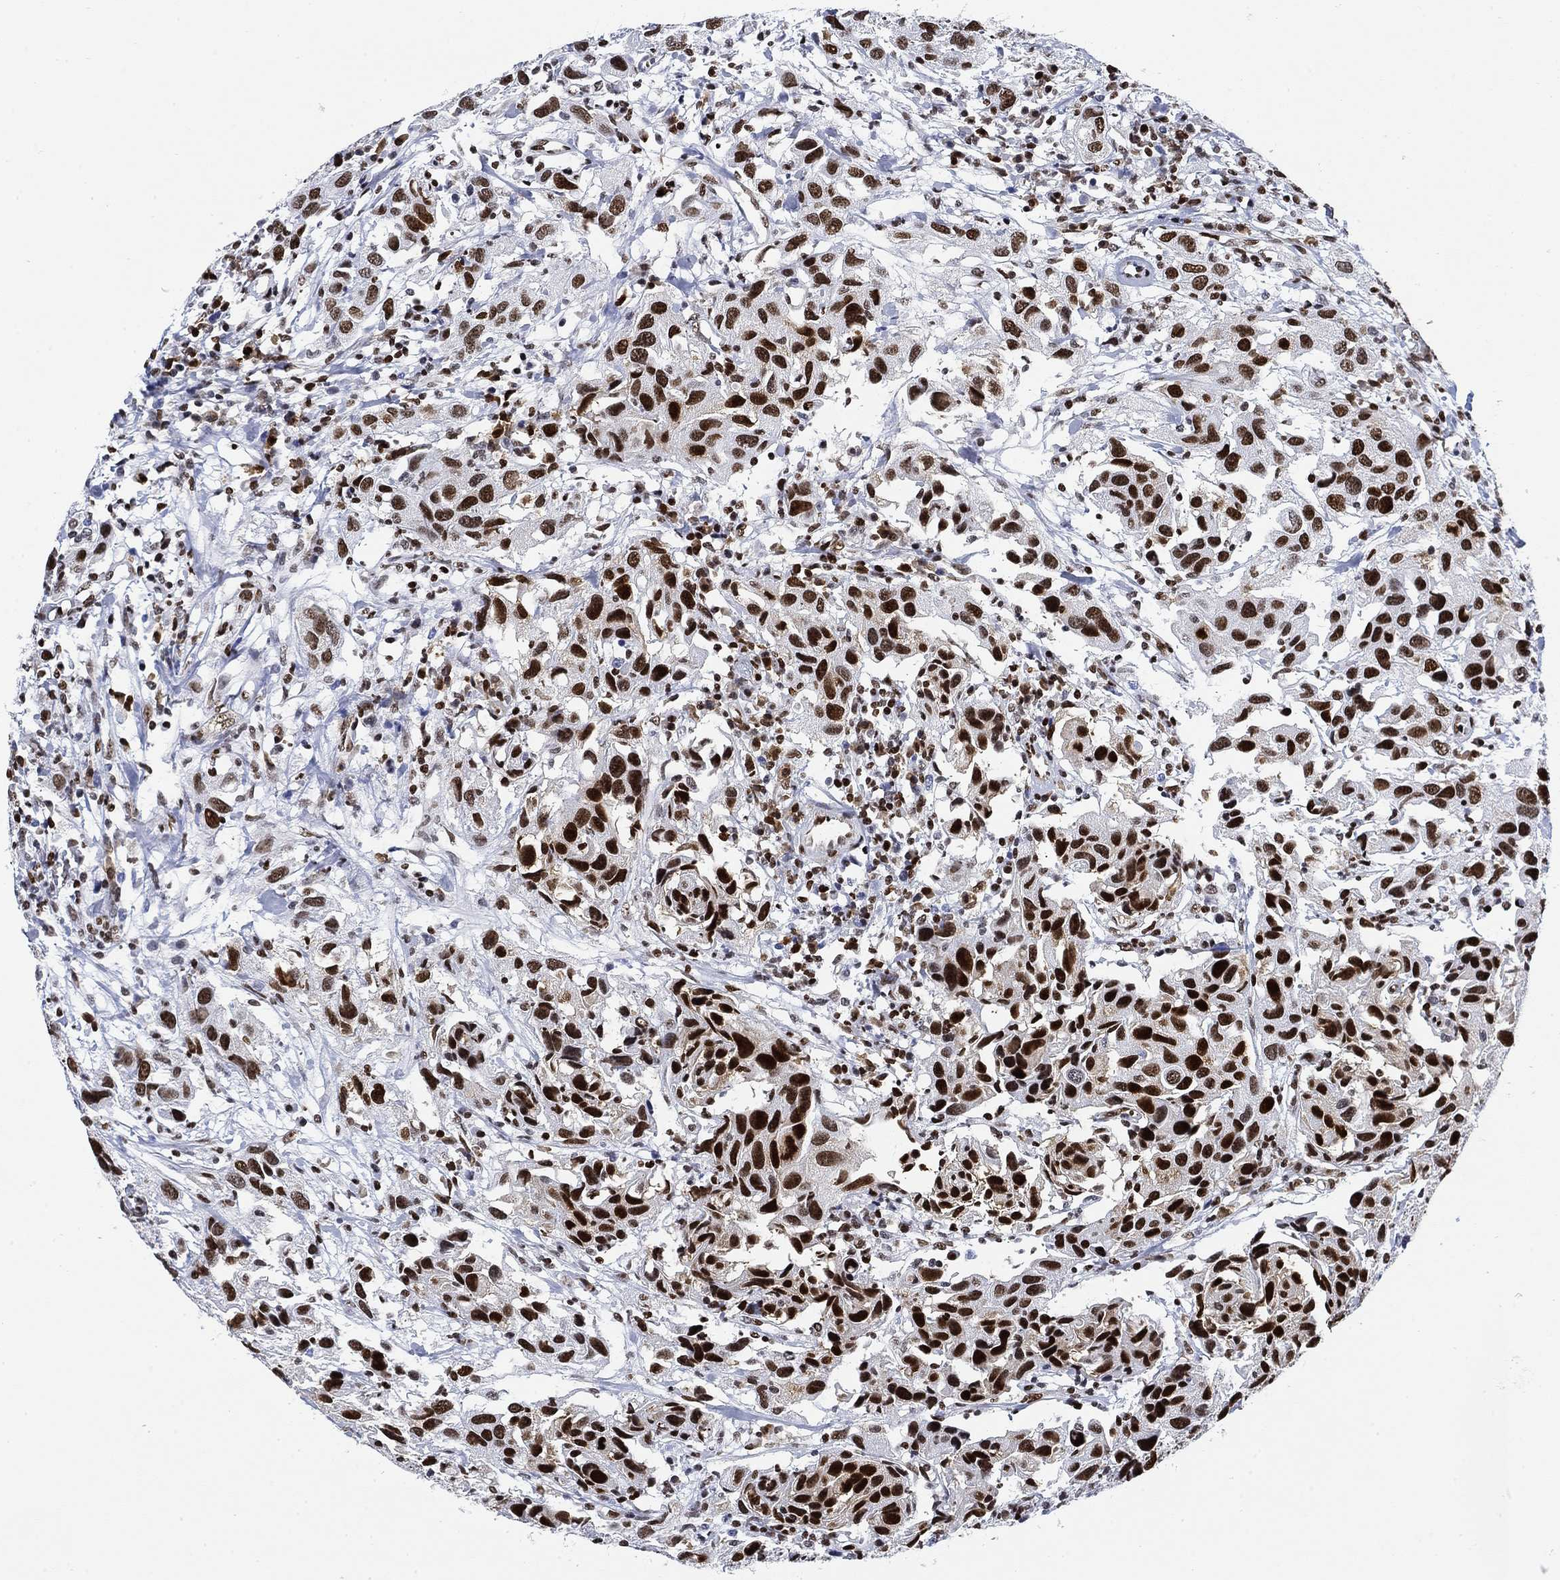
{"staining": {"intensity": "strong", "quantity": ">75%", "location": "nuclear"}, "tissue": "urothelial cancer", "cell_type": "Tumor cells", "image_type": "cancer", "snomed": [{"axis": "morphology", "description": "Urothelial carcinoma, High grade"}, {"axis": "topography", "description": "Urinary bladder"}], "caption": "Immunohistochemistry (IHC) histopathology image of human high-grade urothelial carcinoma stained for a protein (brown), which displays high levels of strong nuclear staining in approximately >75% of tumor cells.", "gene": "H1-10", "patient": {"sex": "male", "age": 79}}